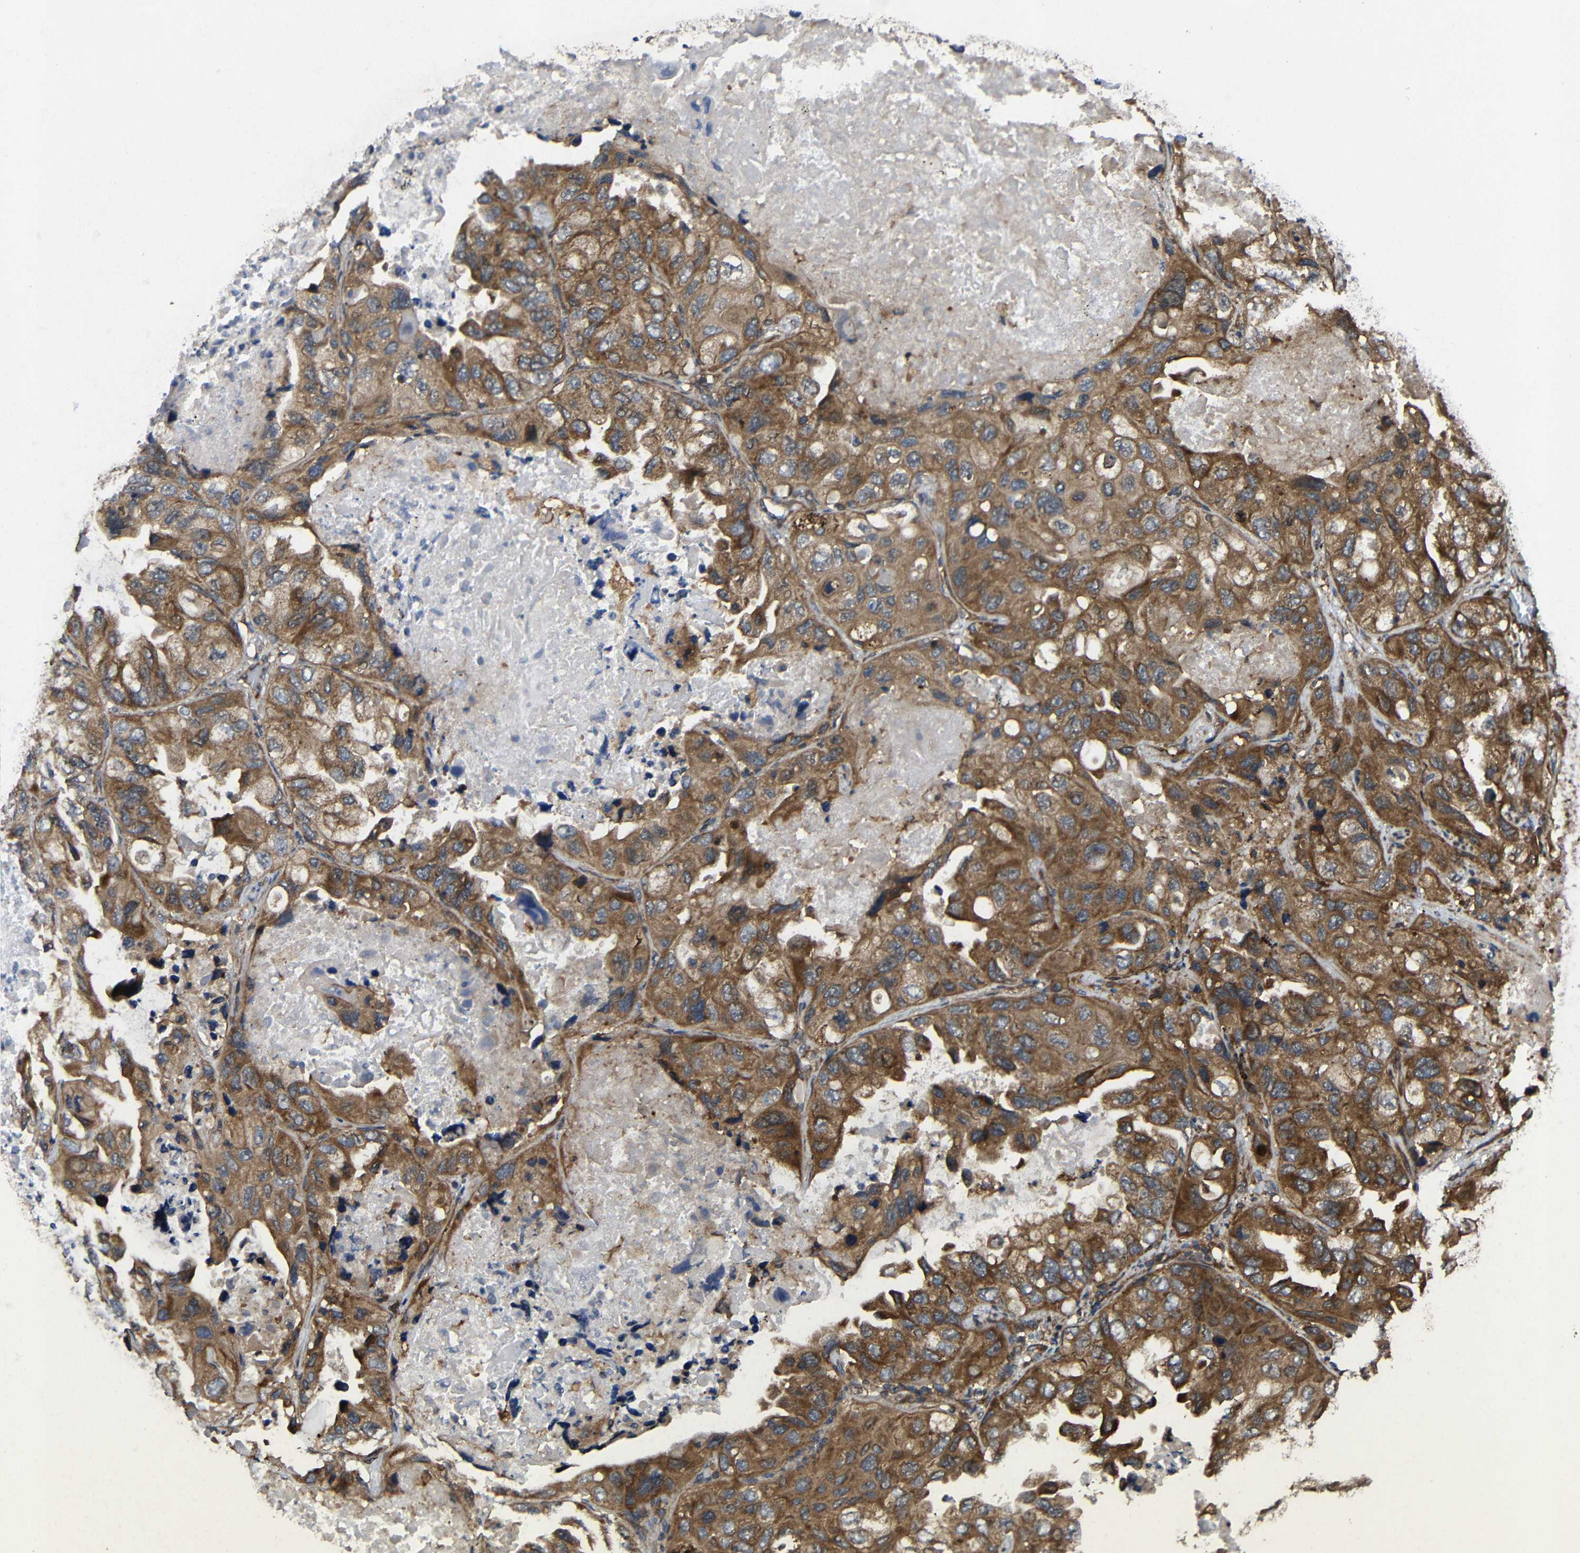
{"staining": {"intensity": "moderate", "quantity": ">75%", "location": "cytoplasmic/membranous"}, "tissue": "lung cancer", "cell_type": "Tumor cells", "image_type": "cancer", "snomed": [{"axis": "morphology", "description": "Squamous cell carcinoma, NOS"}, {"axis": "topography", "description": "Lung"}], "caption": "Lung cancer (squamous cell carcinoma) stained for a protein (brown) displays moderate cytoplasmic/membranous positive expression in about >75% of tumor cells.", "gene": "EIF2S1", "patient": {"sex": "female", "age": 73}}